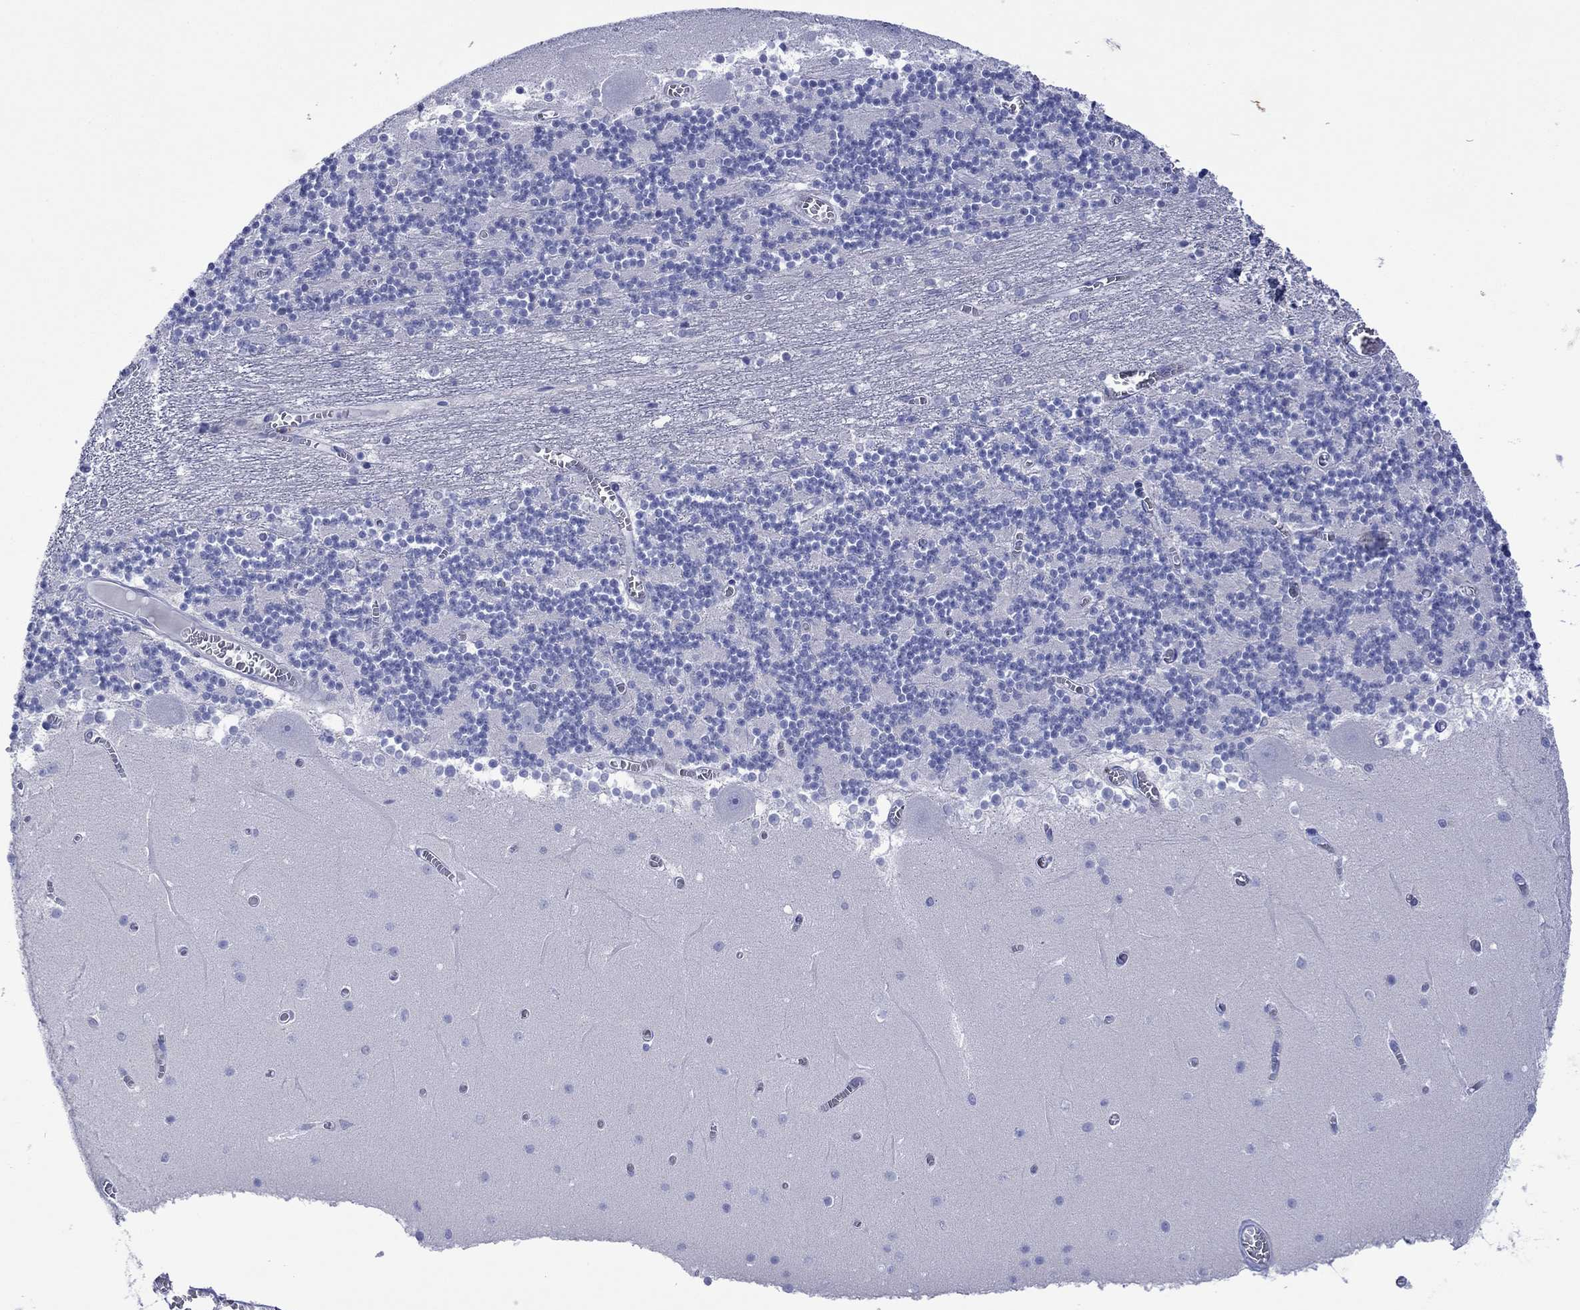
{"staining": {"intensity": "negative", "quantity": "none", "location": "none"}, "tissue": "cerebellum", "cell_type": "Cells in granular layer", "image_type": "normal", "snomed": [{"axis": "morphology", "description": "Normal tissue, NOS"}, {"axis": "topography", "description": "Cerebellum"}], "caption": "Immunohistochemistry micrograph of benign cerebellum stained for a protein (brown), which exhibits no positivity in cells in granular layer. (Brightfield microscopy of DAB IHC at high magnification).", "gene": "MLANA", "patient": {"sex": "female", "age": 28}}